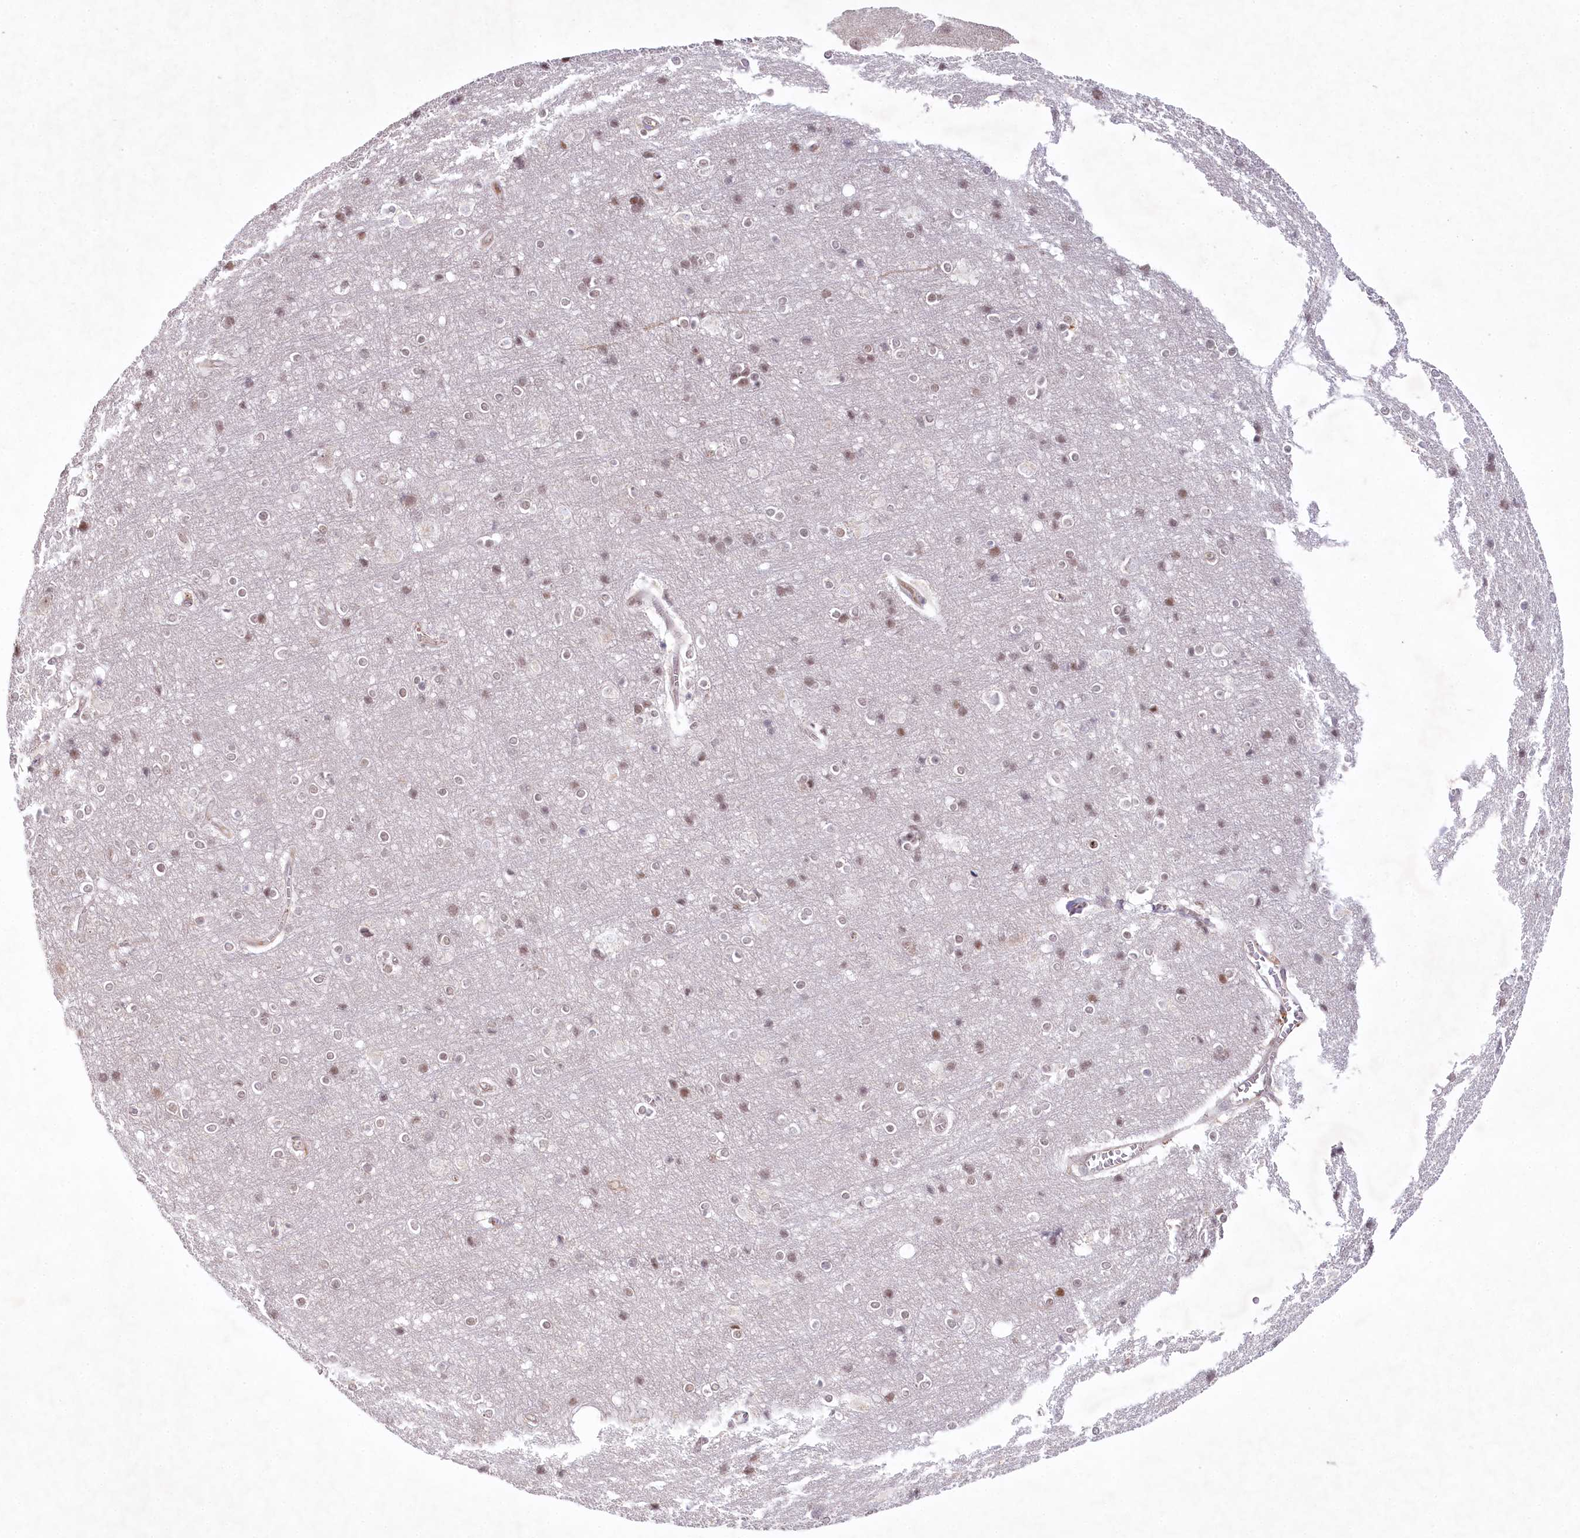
{"staining": {"intensity": "negative", "quantity": "none", "location": "none"}, "tissue": "cerebral cortex", "cell_type": "Endothelial cells", "image_type": "normal", "snomed": [{"axis": "morphology", "description": "Normal tissue, NOS"}, {"axis": "topography", "description": "Cerebral cortex"}], "caption": "Immunohistochemistry of normal cerebral cortex displays no staining in endothelial cells.", "gene": "AMTN", "patient": {"sex": "male", "age": 54}}